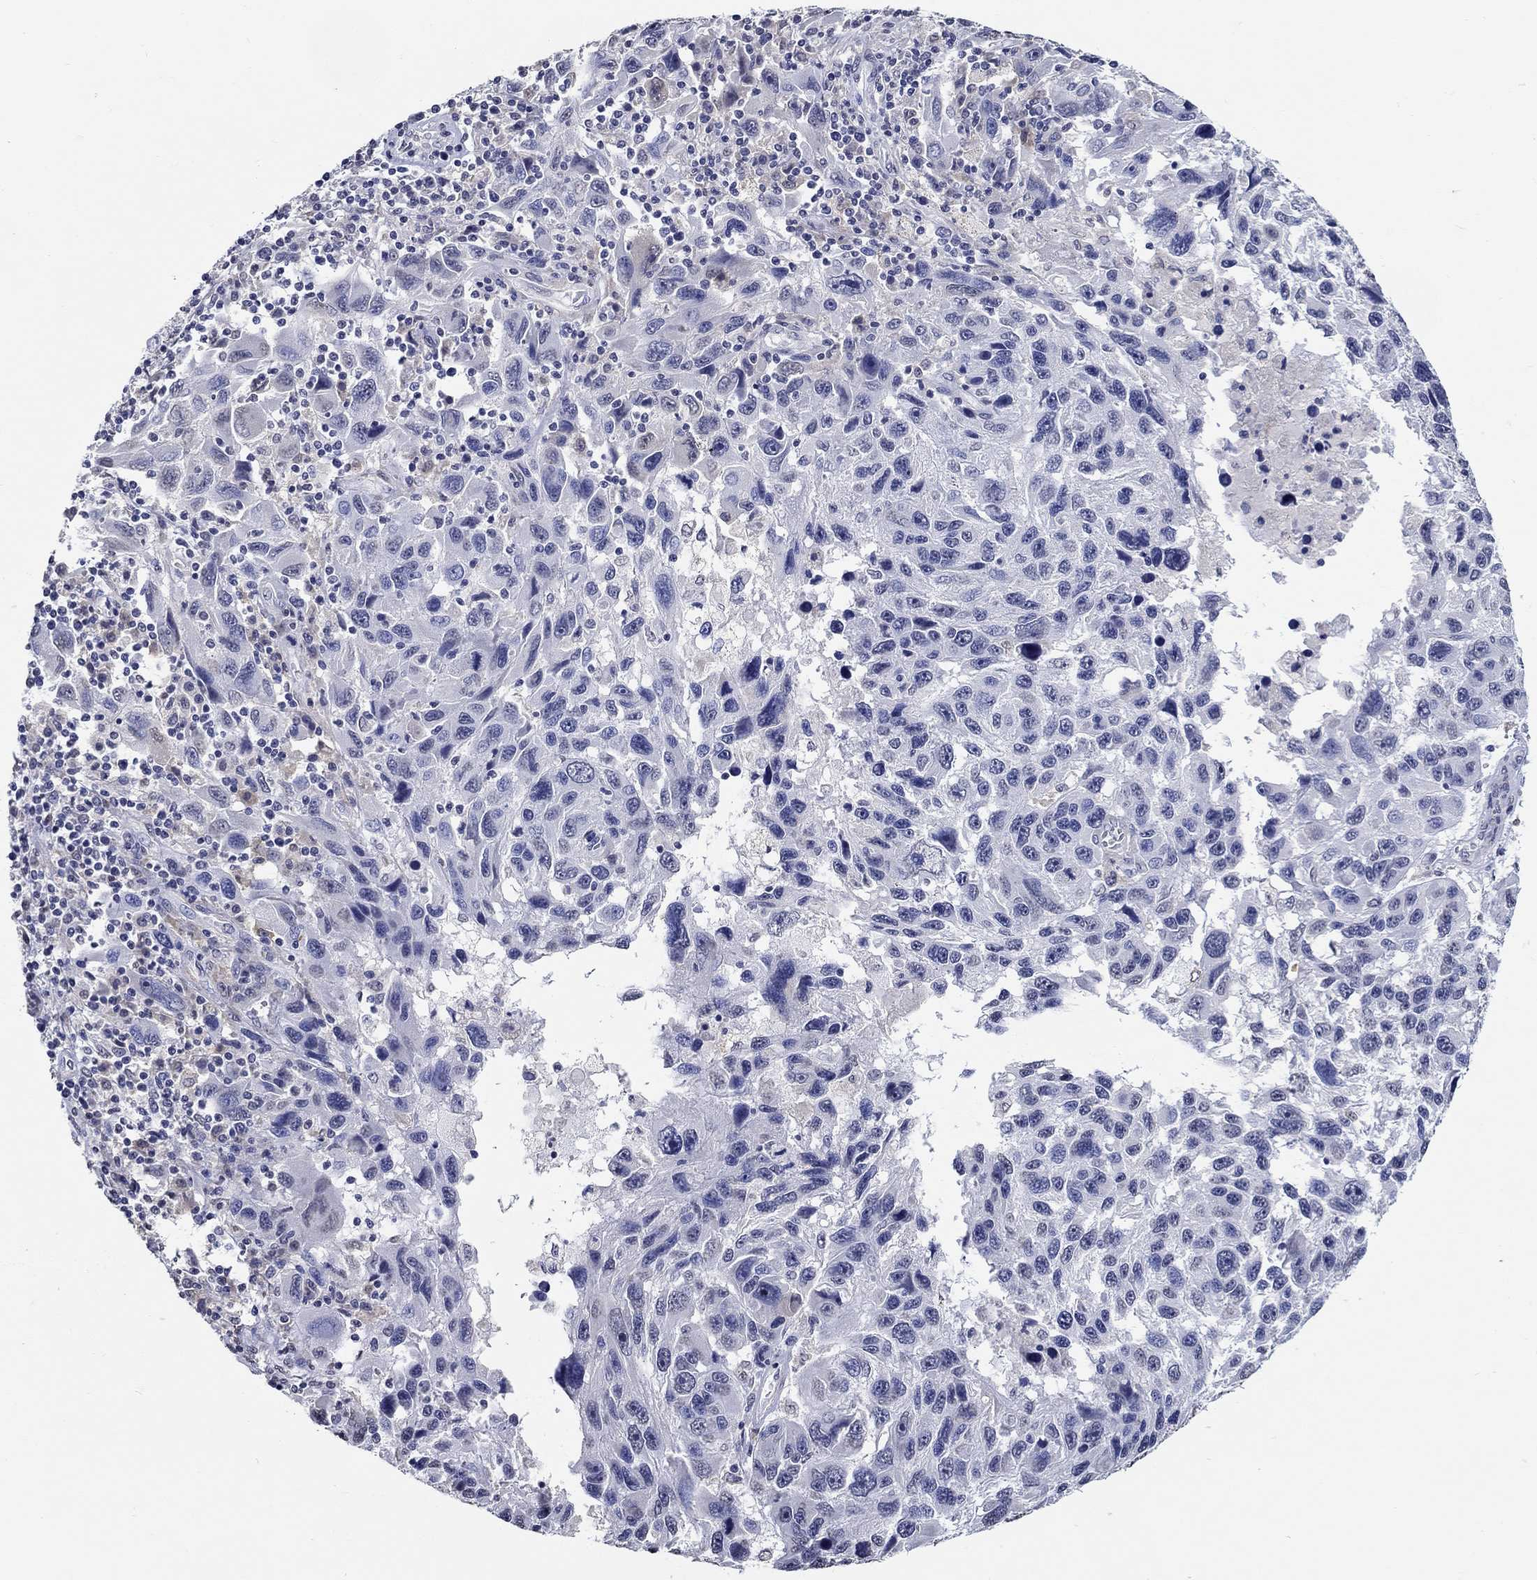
{"staining": {"intensity": "negative", "quantity": "none", "location": "none"}, "tissue": "melanoma", "cell_type": "Tumor cells", "image_type": "cancer", "snomed": [{"axis": "morphology", "description": "Malignant melanoma, NOS"}, {"axis": "topography", "description": "Skin"}], "caption": "The image shows no significant expression in tumor cells of malignant melanoma.", "gene": "PDE1B", "patient": {"sex": "male", "age": 53}}